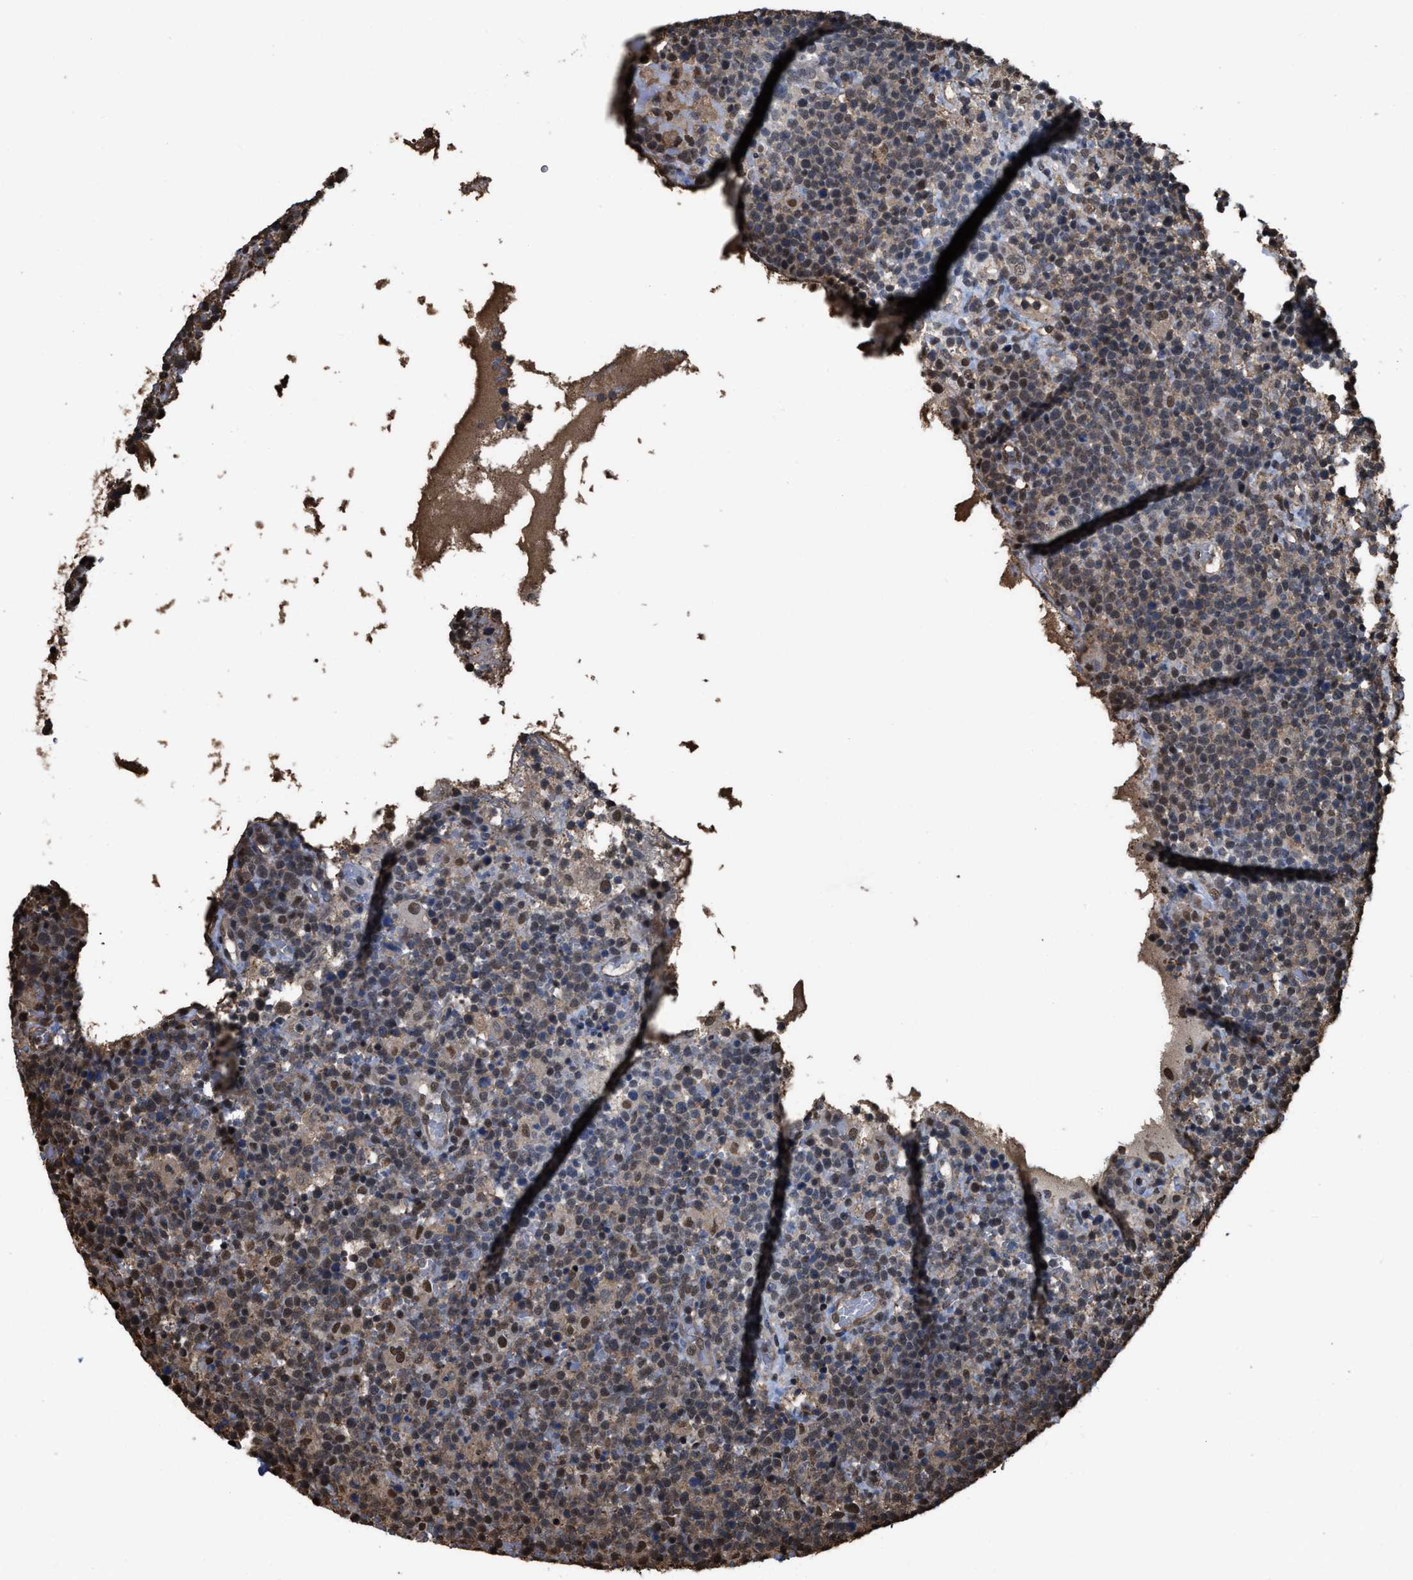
{"staining": {"intensity": "moderate", "quantity": "25%-75%", "location": "nuclear"}, "tissue": "lymphoma", "cell_type": "Tumor cells", "image_type": "cancer", "snomed": [{"axis": "morphology", "description": "Malignant lymphoma, non-Hodgkin's type, High grade"}, {"axis": "topography", "description": "Lymph node"}], "caption": "This is an image of immunohistochemistry (IHC) staining of high-grade malignant lymphoma, non-Hodgkin's type, which shows moderate staining in the nuclear of tumor cells.", "gene": "FNTA", "patient": {"sex": "male", "age": 61}}